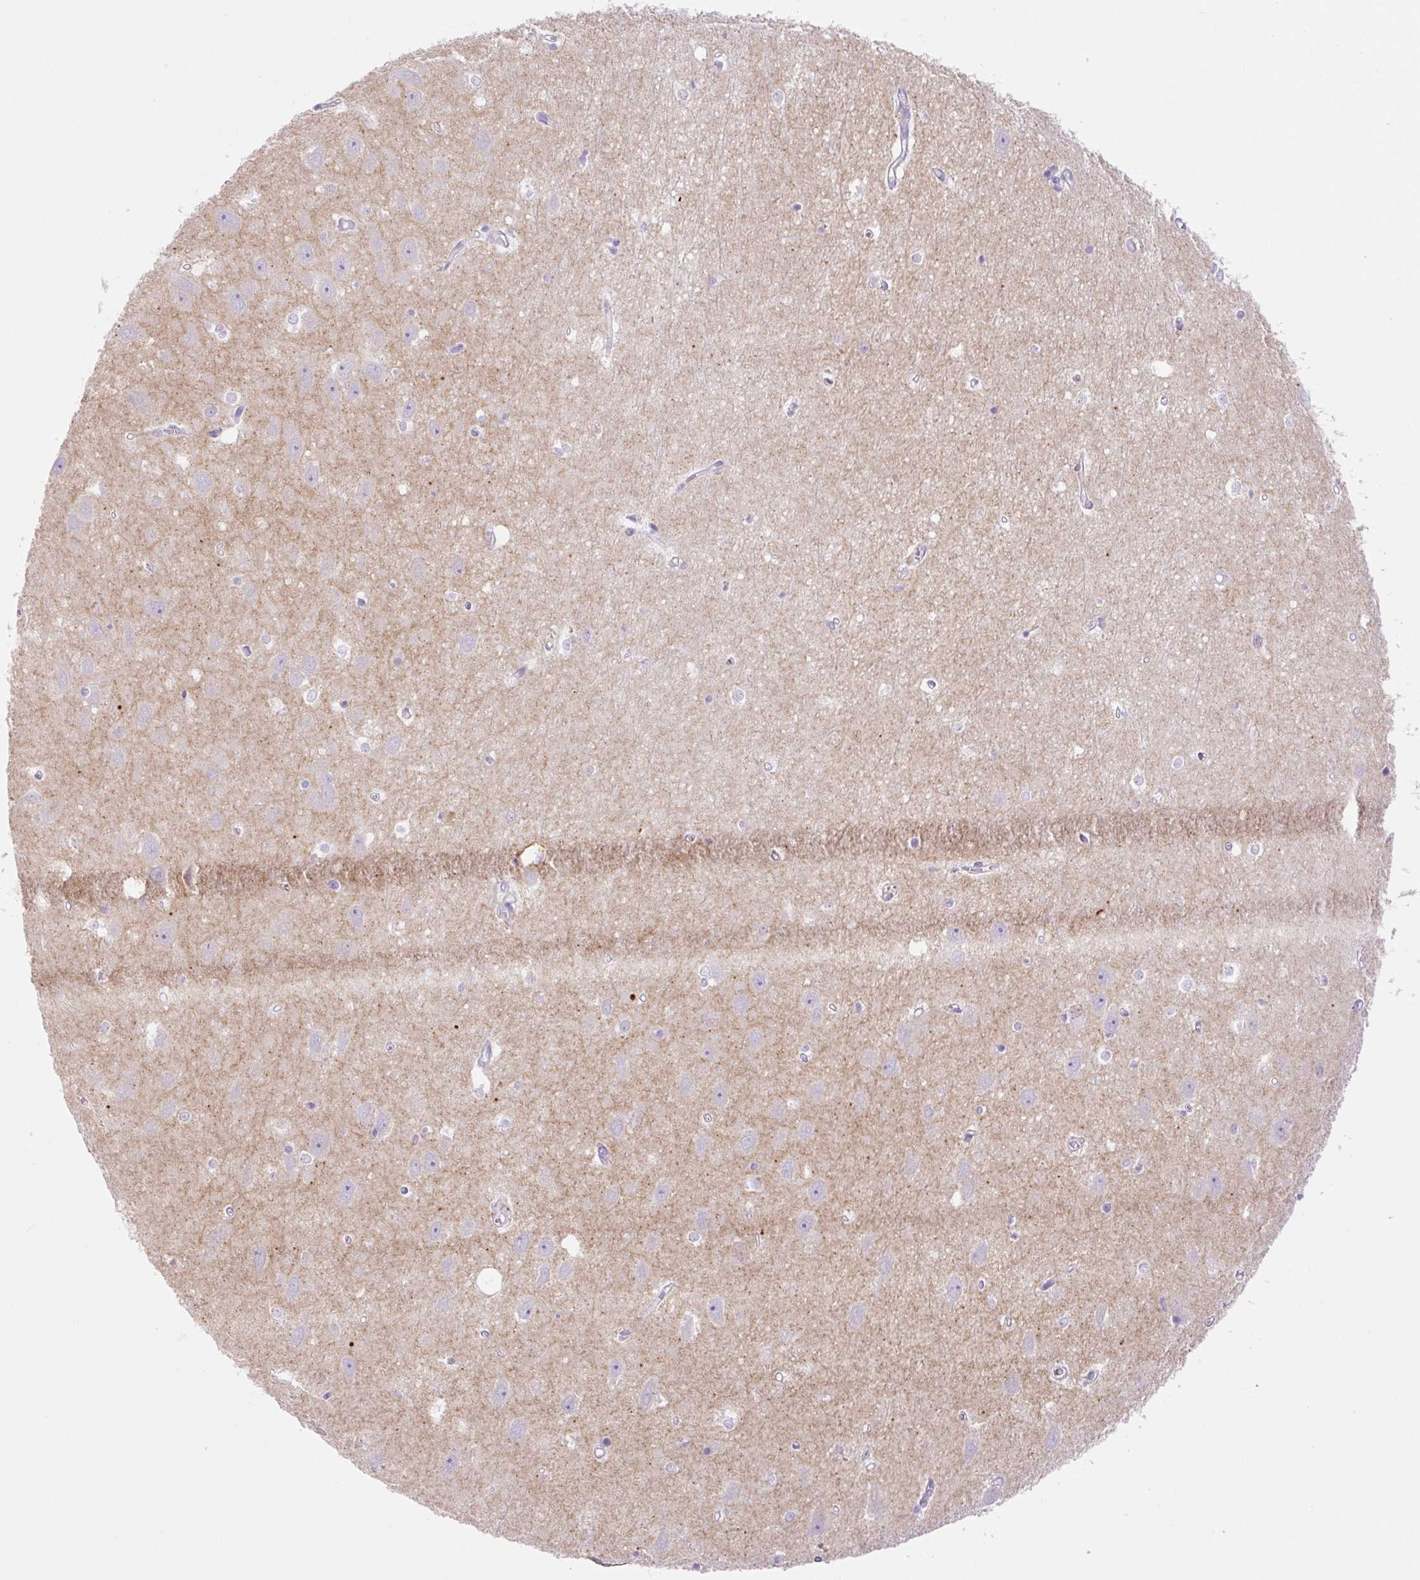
{"staining": {"intensity": "negative", "quantity": "none", "location": "none"}, "tissue": "hippocampus", "cell_type": "Glial cells", "image_type": "normal", "snomed": [{"axis": "morphology", "description": "Normal tissue, NOS"}, {"axis": "topography", "description": "Hippocampus"}], "caption": "This is an immunohistochemistry image of unremarkable hippocampus. There is no positivity in glial cells.", "gene": "PRRT1", "patient": {"sex": "female", "age": 64}}